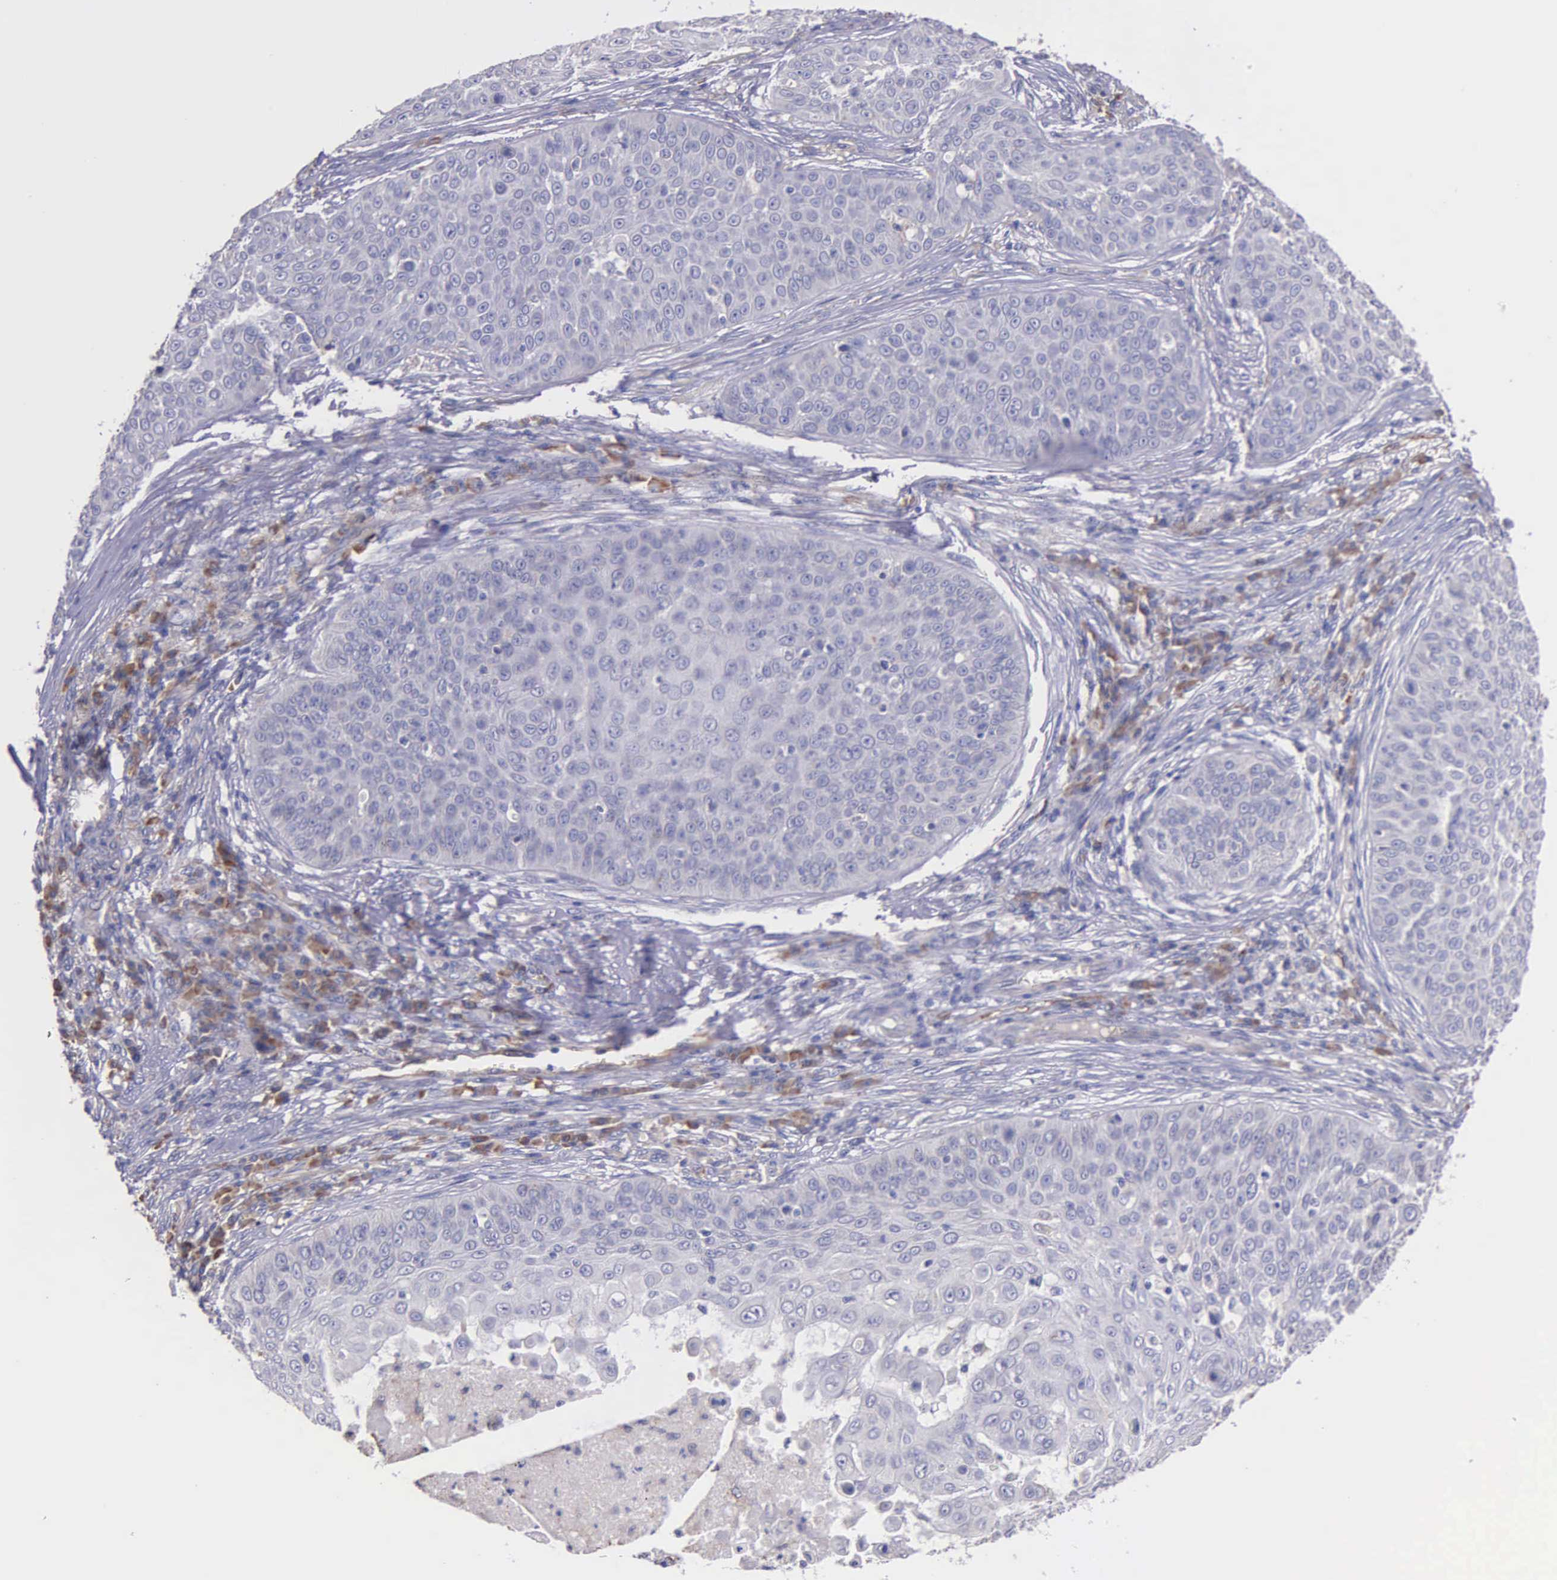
{"staining": {"intensity": "weak", "quantity": "<25%", "location": "cytoplasmic/membranous"}, "tissue": "skin cancer", "cell_type": "Tumor cells", "image_type": "cancer", "snomed": [{"axis": "morphology", "description": "Squamous cell carcinoma, NOS"}, {"axis": "topography", "description": "Skin"}], "caption": "Image shows no significant protein expression in tumor cells of skin squamous cell carcinoma.", "gene": "ZC3H12B", "patient": {"sex": "male", "age": 82}}